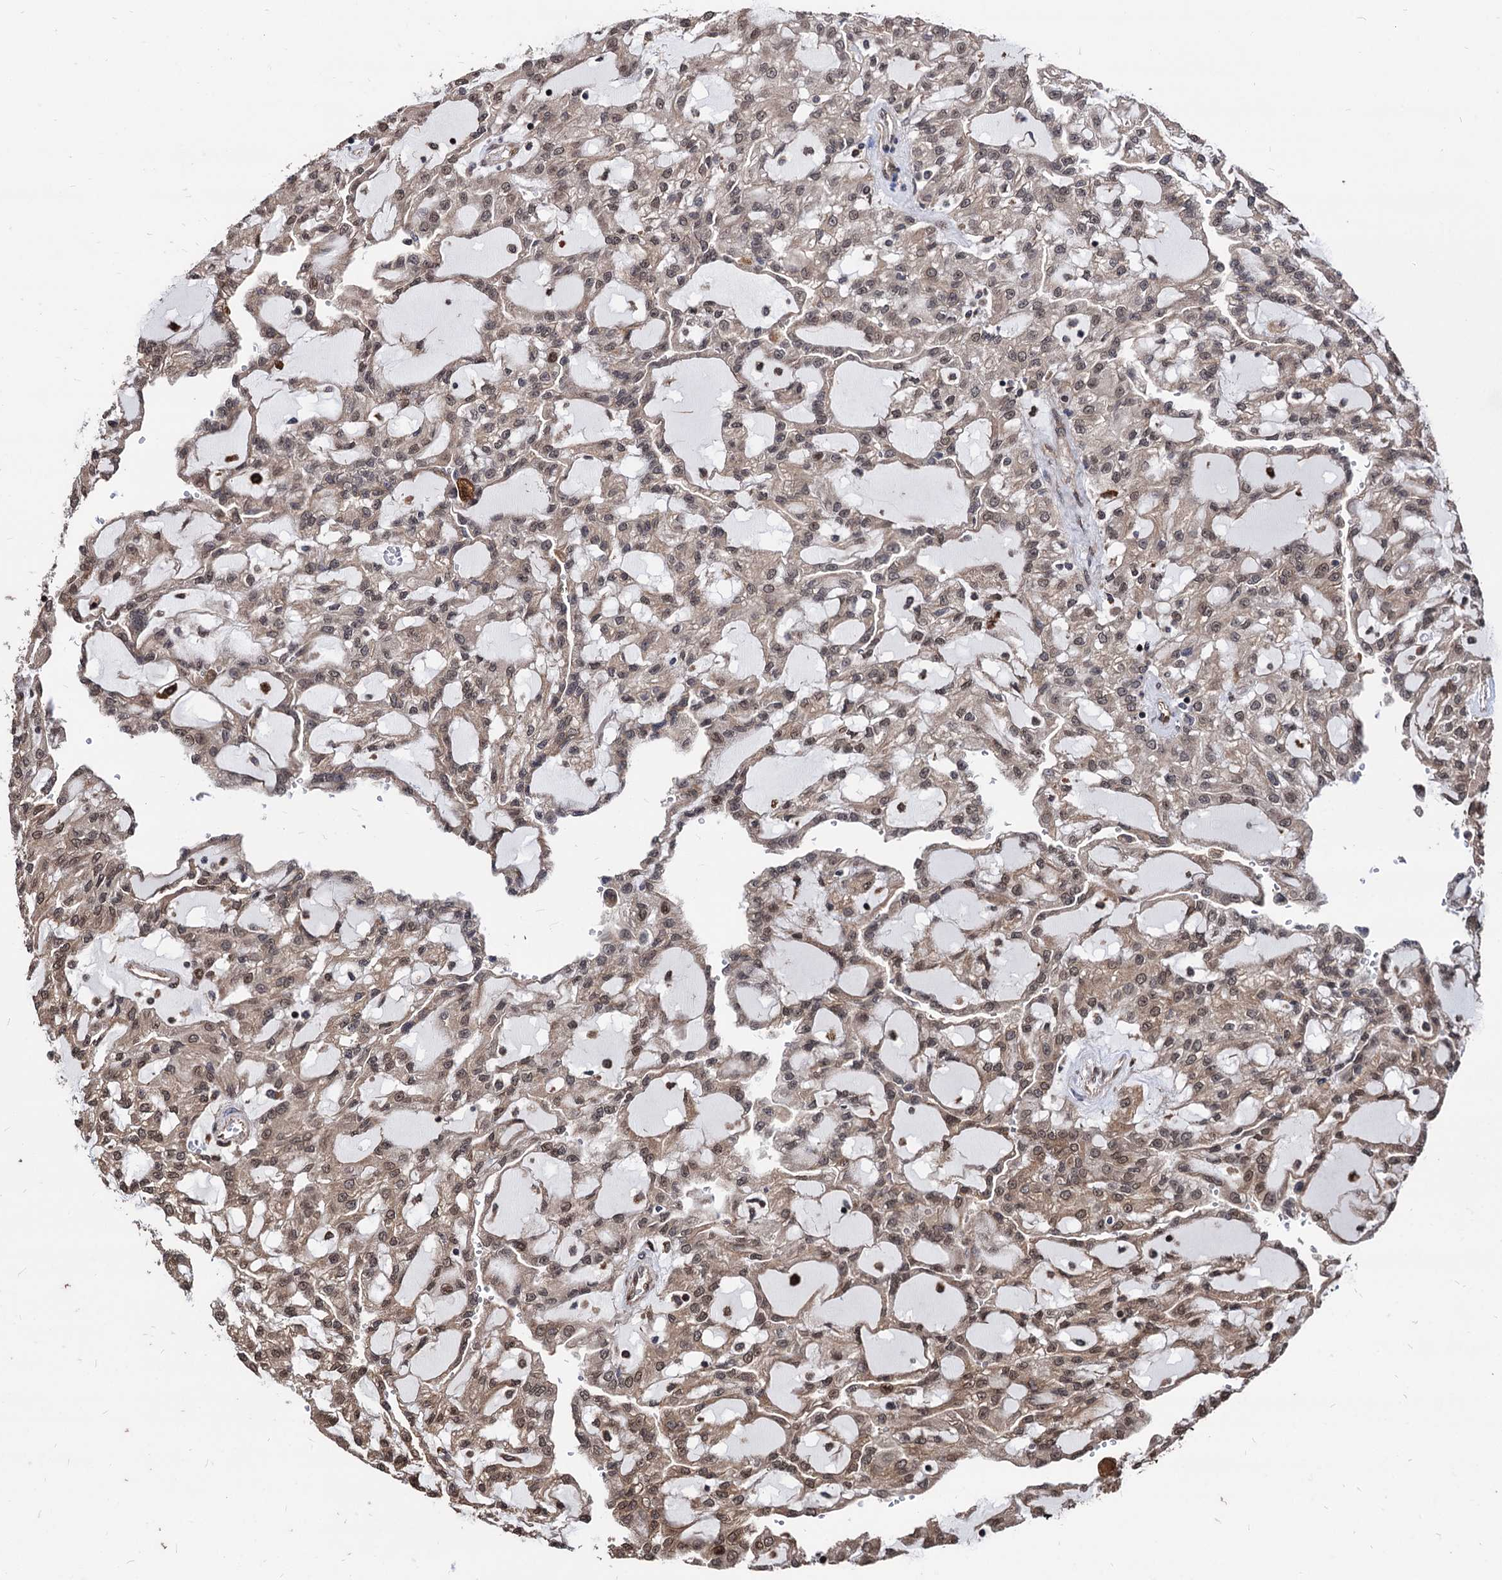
{"staining": {"intensity": "moderate", "quantity": "25%-75%", "location": "cytoplasmic/membranous,nuclear"}, "tissue": "renal cancer", "cell_type": "Tumor cells", "image_type": "cancer", "snomed": [{"axis": "morphology", "description": "Adenocarcinoma, NOS"}, {"axis": "topography", "description": "Kidney"}], "caption": "Tumor cells show medium levels of moderate cytoplasmic/membranous and nuclear staining in approximately 25%-75% of cells in human adenocarcinoma (renal).", "gene": "ANKRD12", "patient": {"sex": "male", "age": 63}}